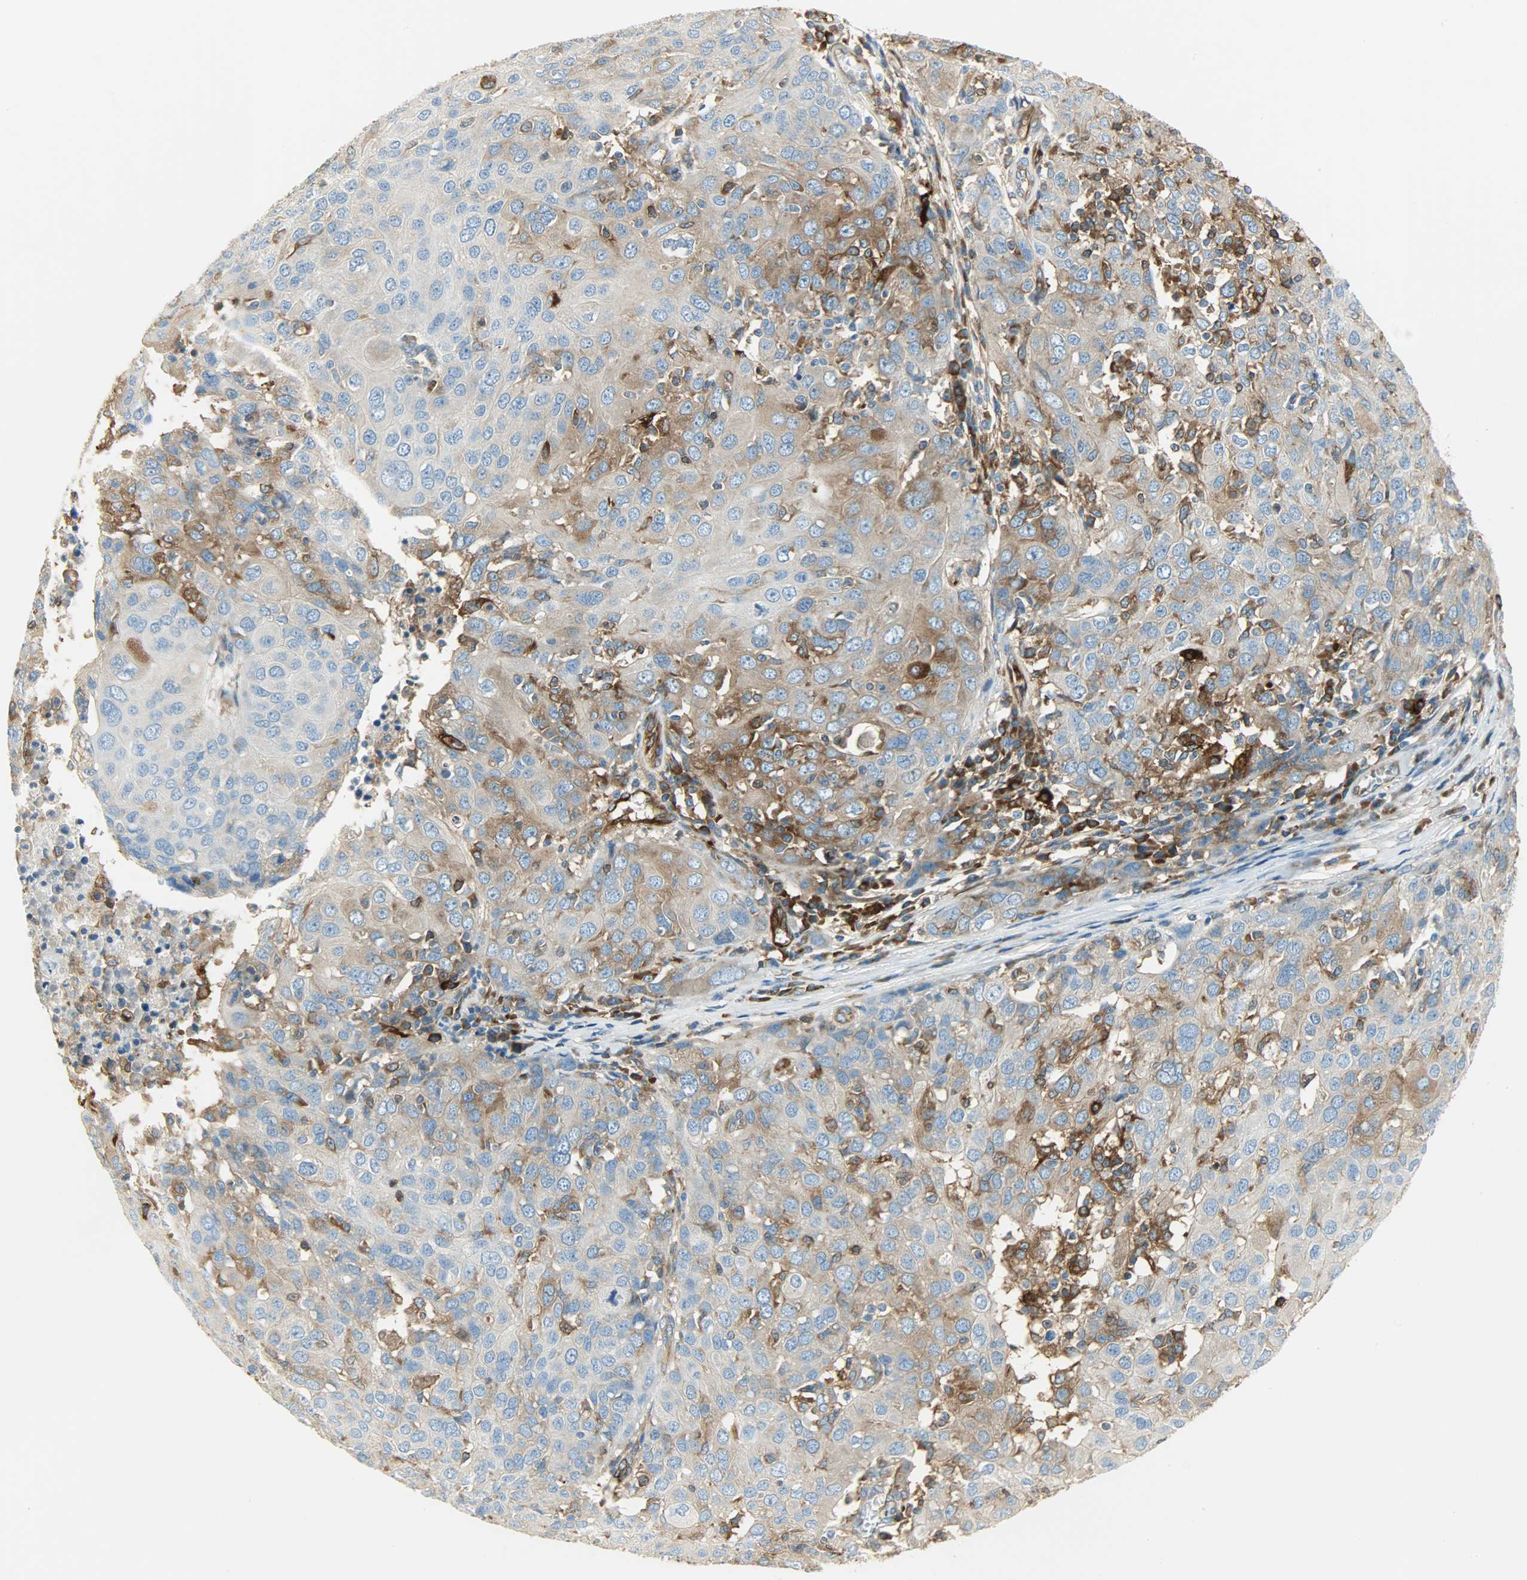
{"staining": {"intensity": "strong", "quantity": "25%-75%", "location": "cytoplasmic/membranous"}, "tissue": "ovarian cancer", "cell_type": "Tumor cells", "image_type": "cancer", "snomed": [{"axis": "morphology", "description": "Carcinoma, endometroid"}, {"axis": "topography", "description": "Ovary"}], "caption": "A high amount of strong cytoplasmic/membranous expression is seen in approximately 25%-75% of tumor cells in ovarian endometroid carcinoma tissue. Nuclei are stained in blue.", "gene": "WARS1", "patient": {"sex": "female", "age": 50}}